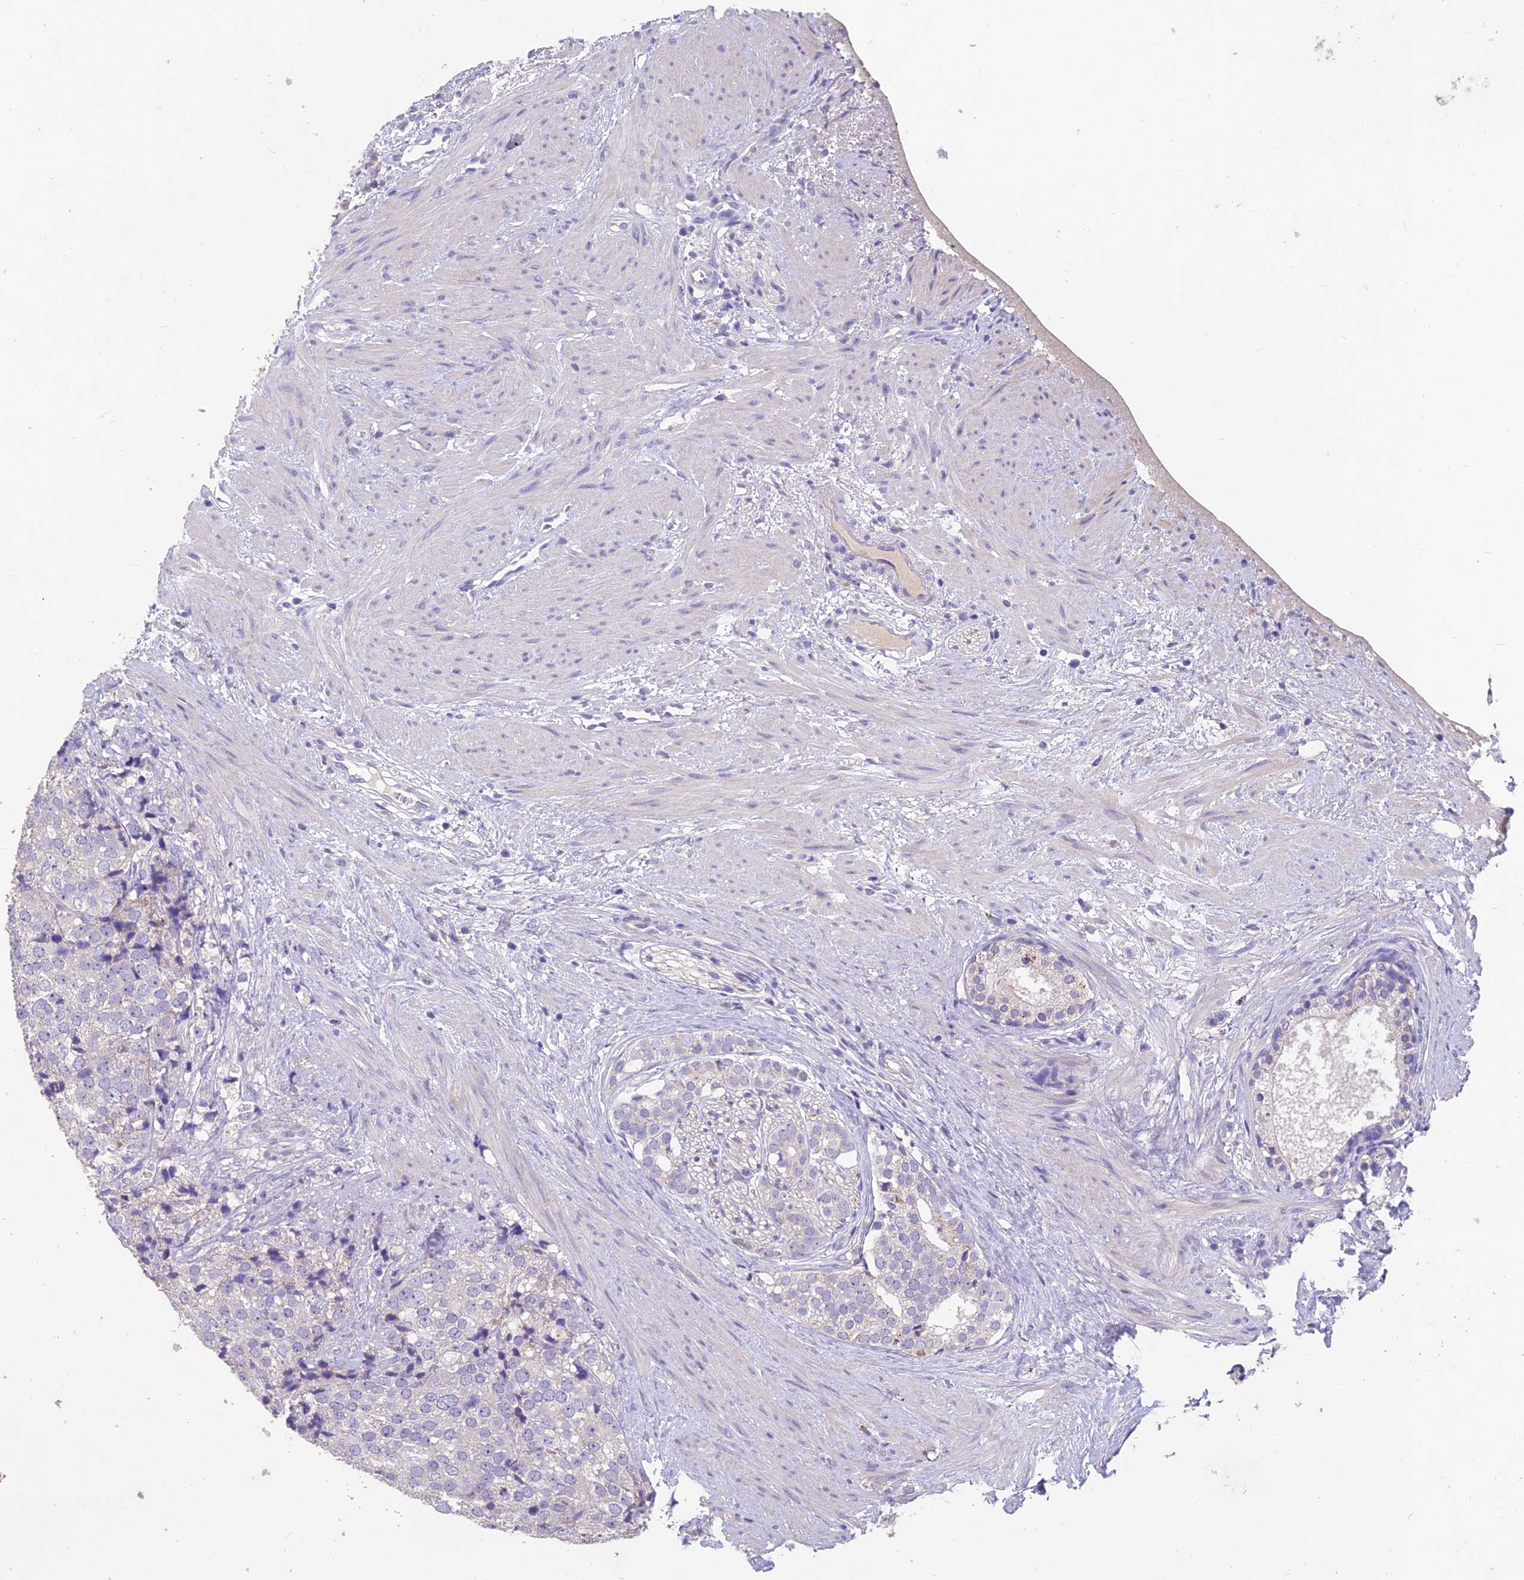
{"staining": {"intensity": "negative", "quantity": "none", "location": "none"}, "tissue": "prostate cancer", "cell_type": "Tumor cells", "image_type": "cancer", "snomed": [{"axis": "morphology", "description": "Adenocarcinoma, High grade"}, {"axis": "topography", "description": "Prostate"}], "caption": "Prostate cancer (high-grade adenocarcinoma) was stained to show a protein in brown. There is no significant positivity in tumor cells.", "gene": "CEACAM16", "patient": {"sex": "male", "age": 49}}